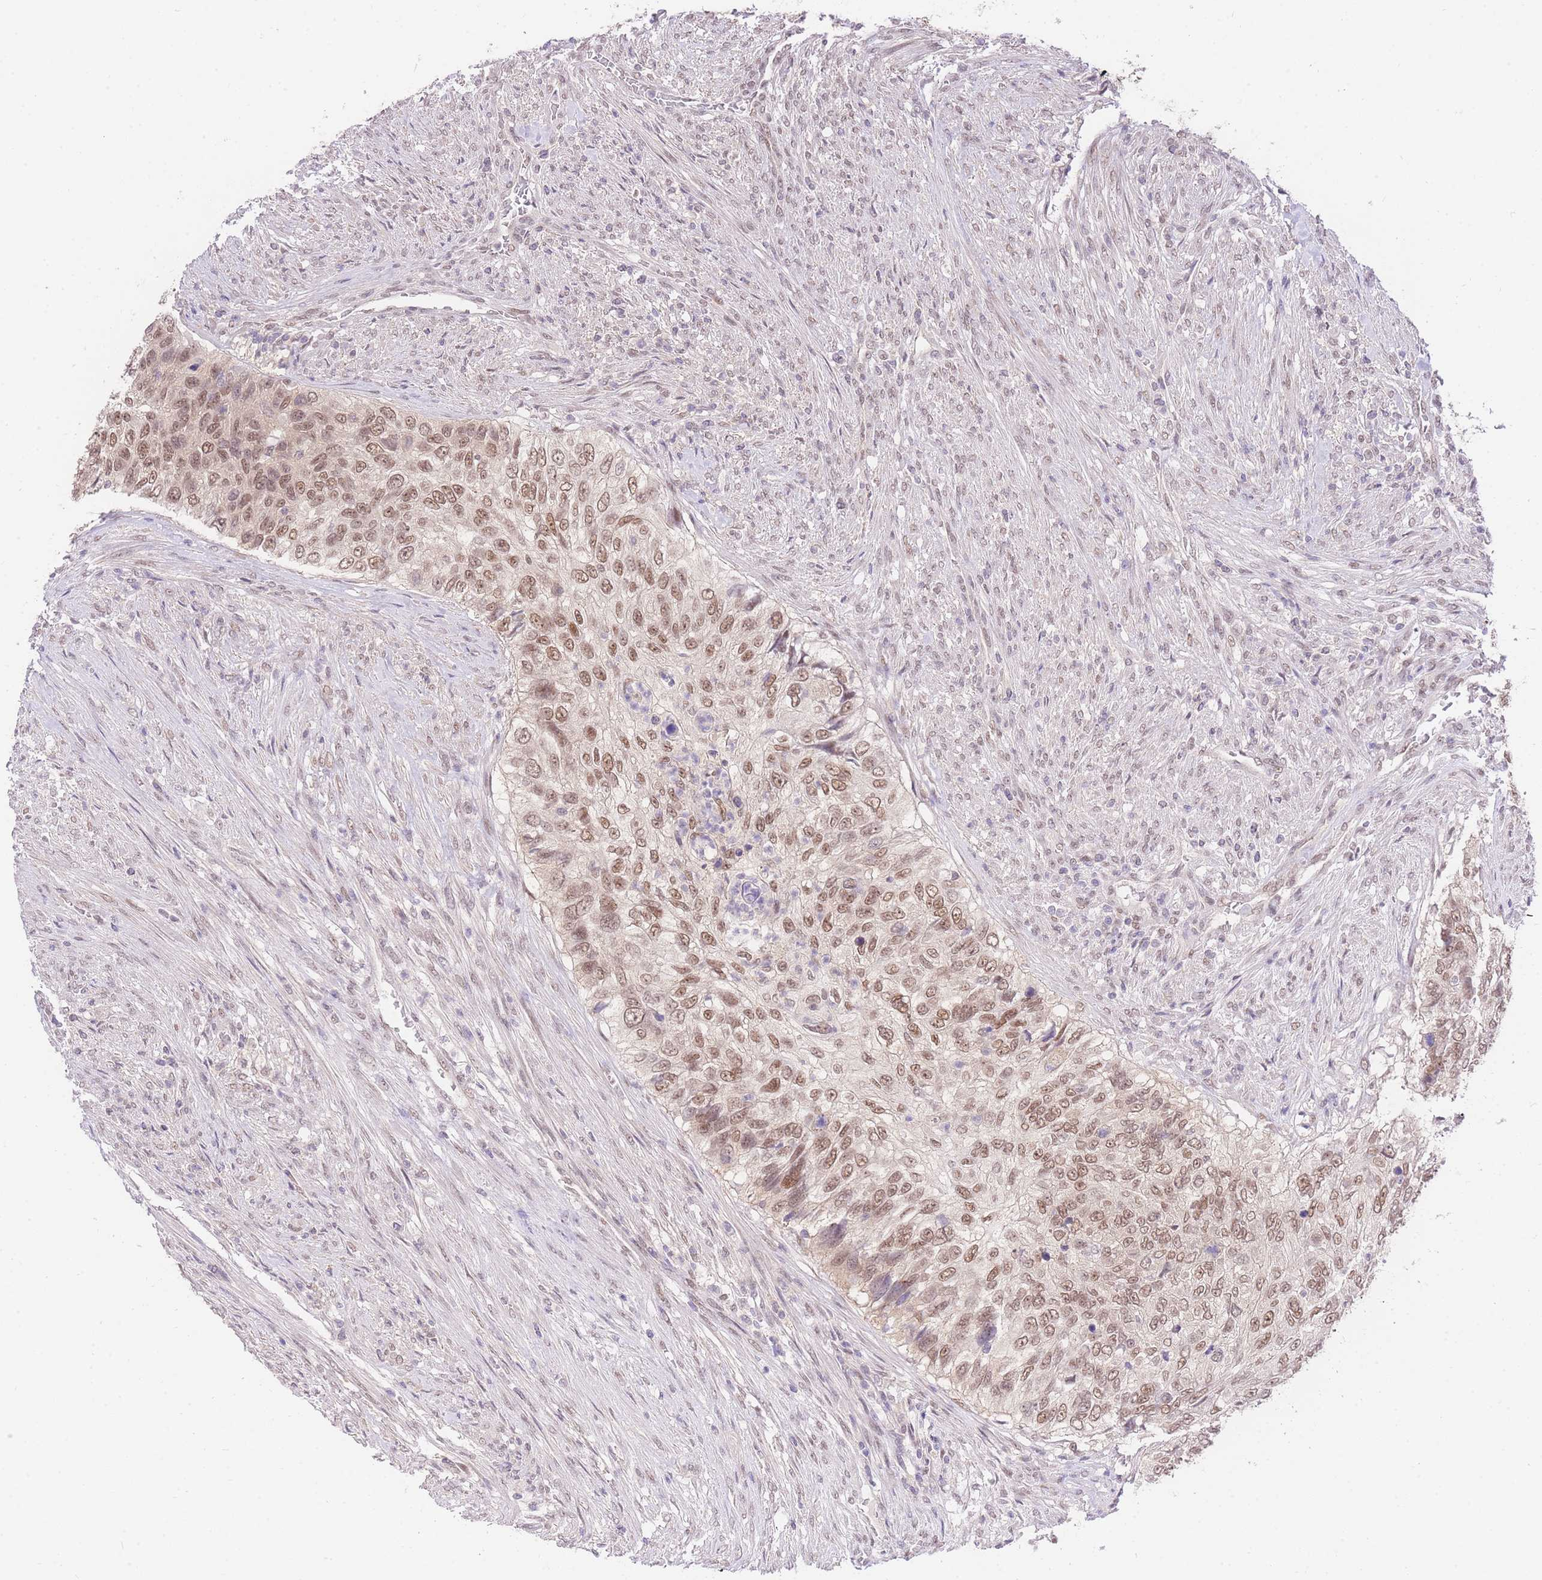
{"staining": {"intensity": "moderate", "quantity": ">75%", "location": "nuclear"}, "tissue": "urothelial cancer", "cell_type": "Tumor cells", "image_type": "cancer", "snomed": [{"axis": "morphology", "description": "Urothelial carcinoma, High grade"}, {"axis": "topography", "description": "Urinary bladder"}], "caption": "Brown immunohistochemical staining in urothelial cancer displays moderate nuclear positivity in approximately >75% of tumor cells.", "gene": "UBXN7", "patient": {"sex": "female", "age": 60}}